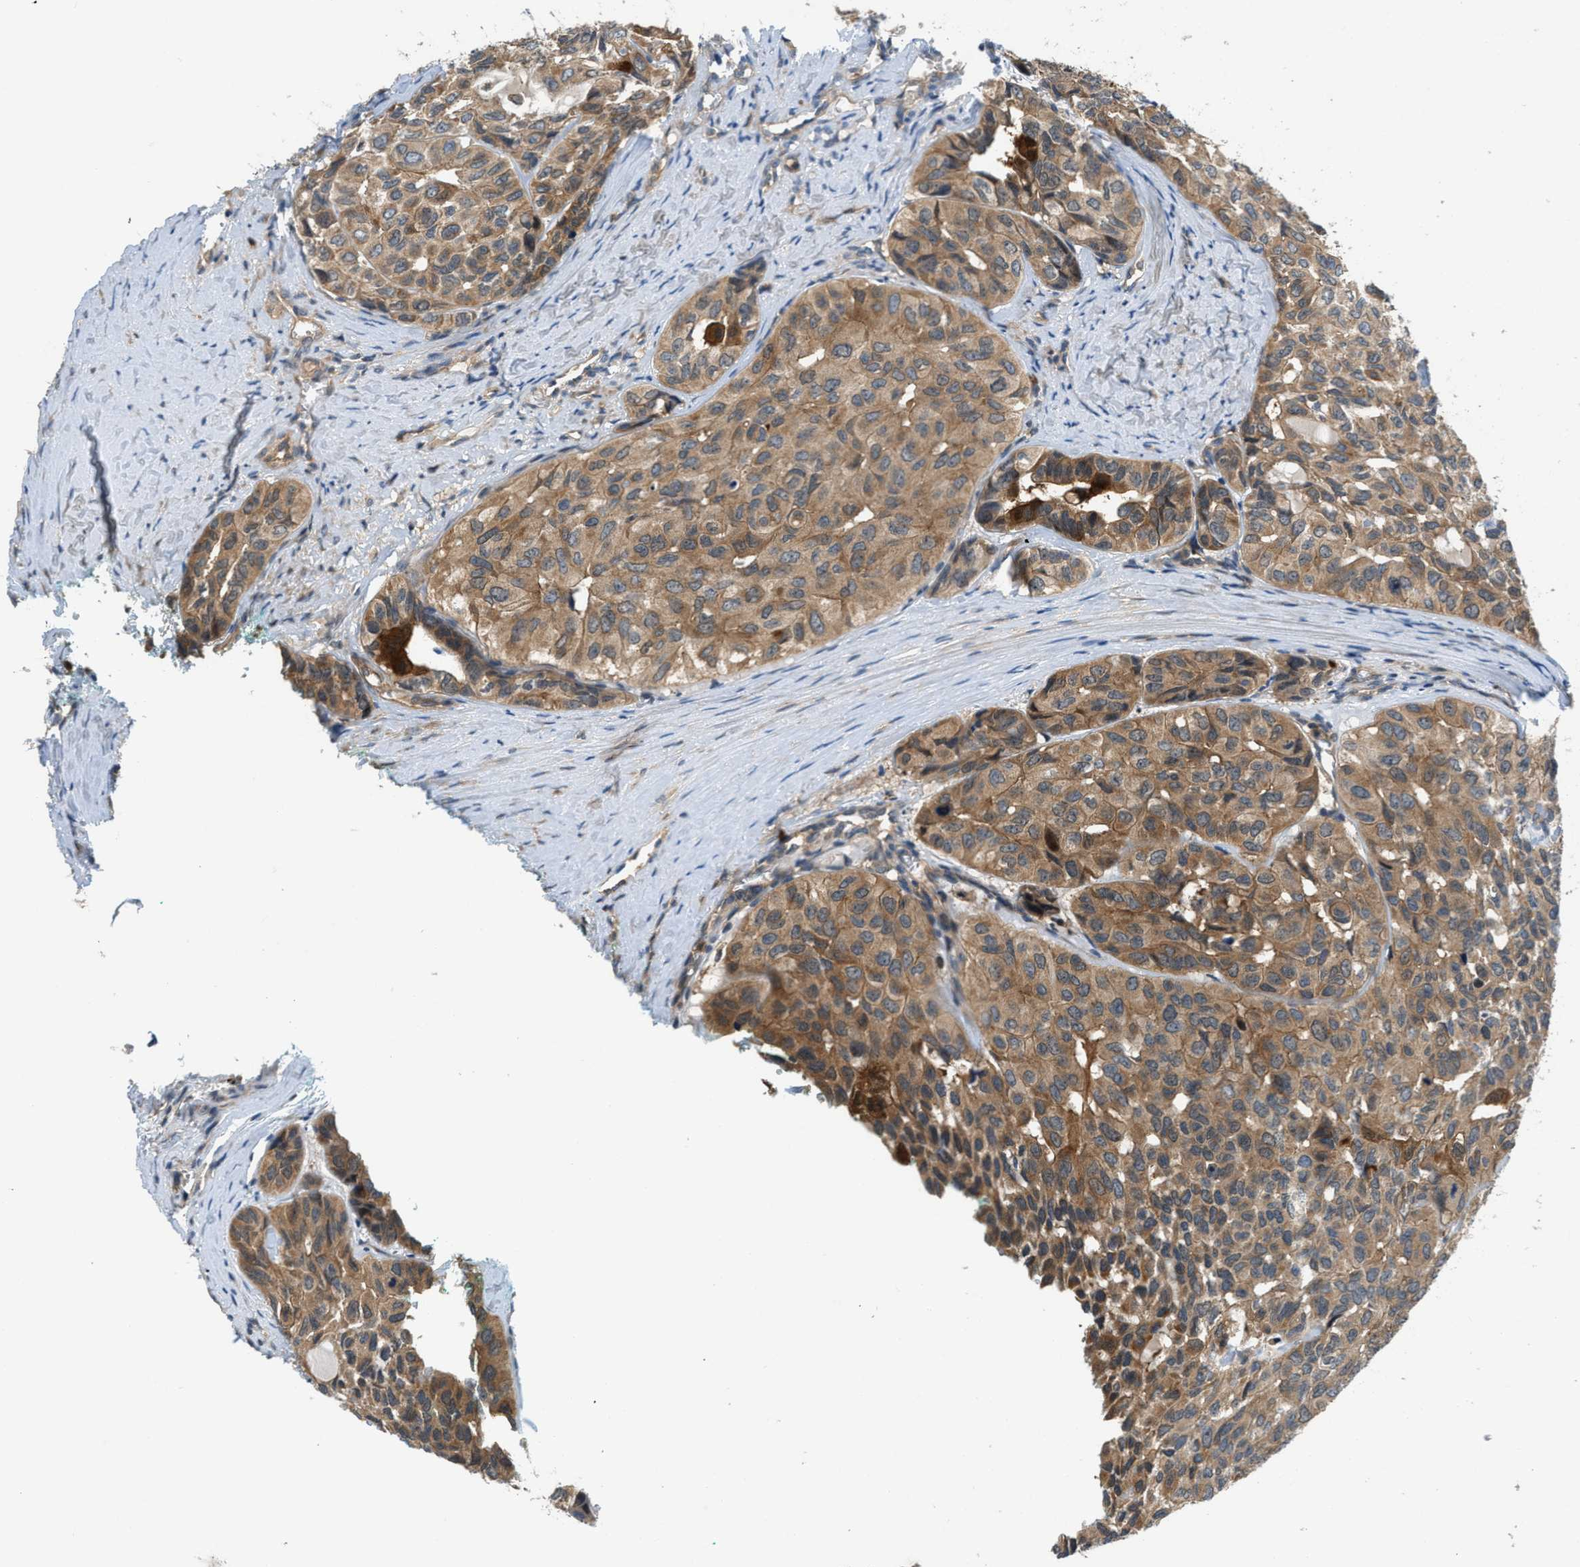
{"staining": {"intensity": "moderate", "quantity": ">75%", "location": "cytoplasmic/membranous"}, "tissue": "head and neck cancer", "cell_type": "Tumor cells", "image_type": "cancer", "snomed": [{"axis": "morphology", "description": "Adenocarcinoma, NOS"}, {"axis": "topography", "description": "Salivary gland, NOS"}, {"axis": "topography", "description": "Head-Neck"}], "caption": "Tumor cells demonstrate medium levels of moderate cytoplasmic/membranous staining in about >75% of cells in human head and neck cancer (adenocarcinoma). (DAB IHC, brown staining for protein, blue staining for nuclei).", "gene": "GPR31", "patient": {"sex": "female", "age": 76}}